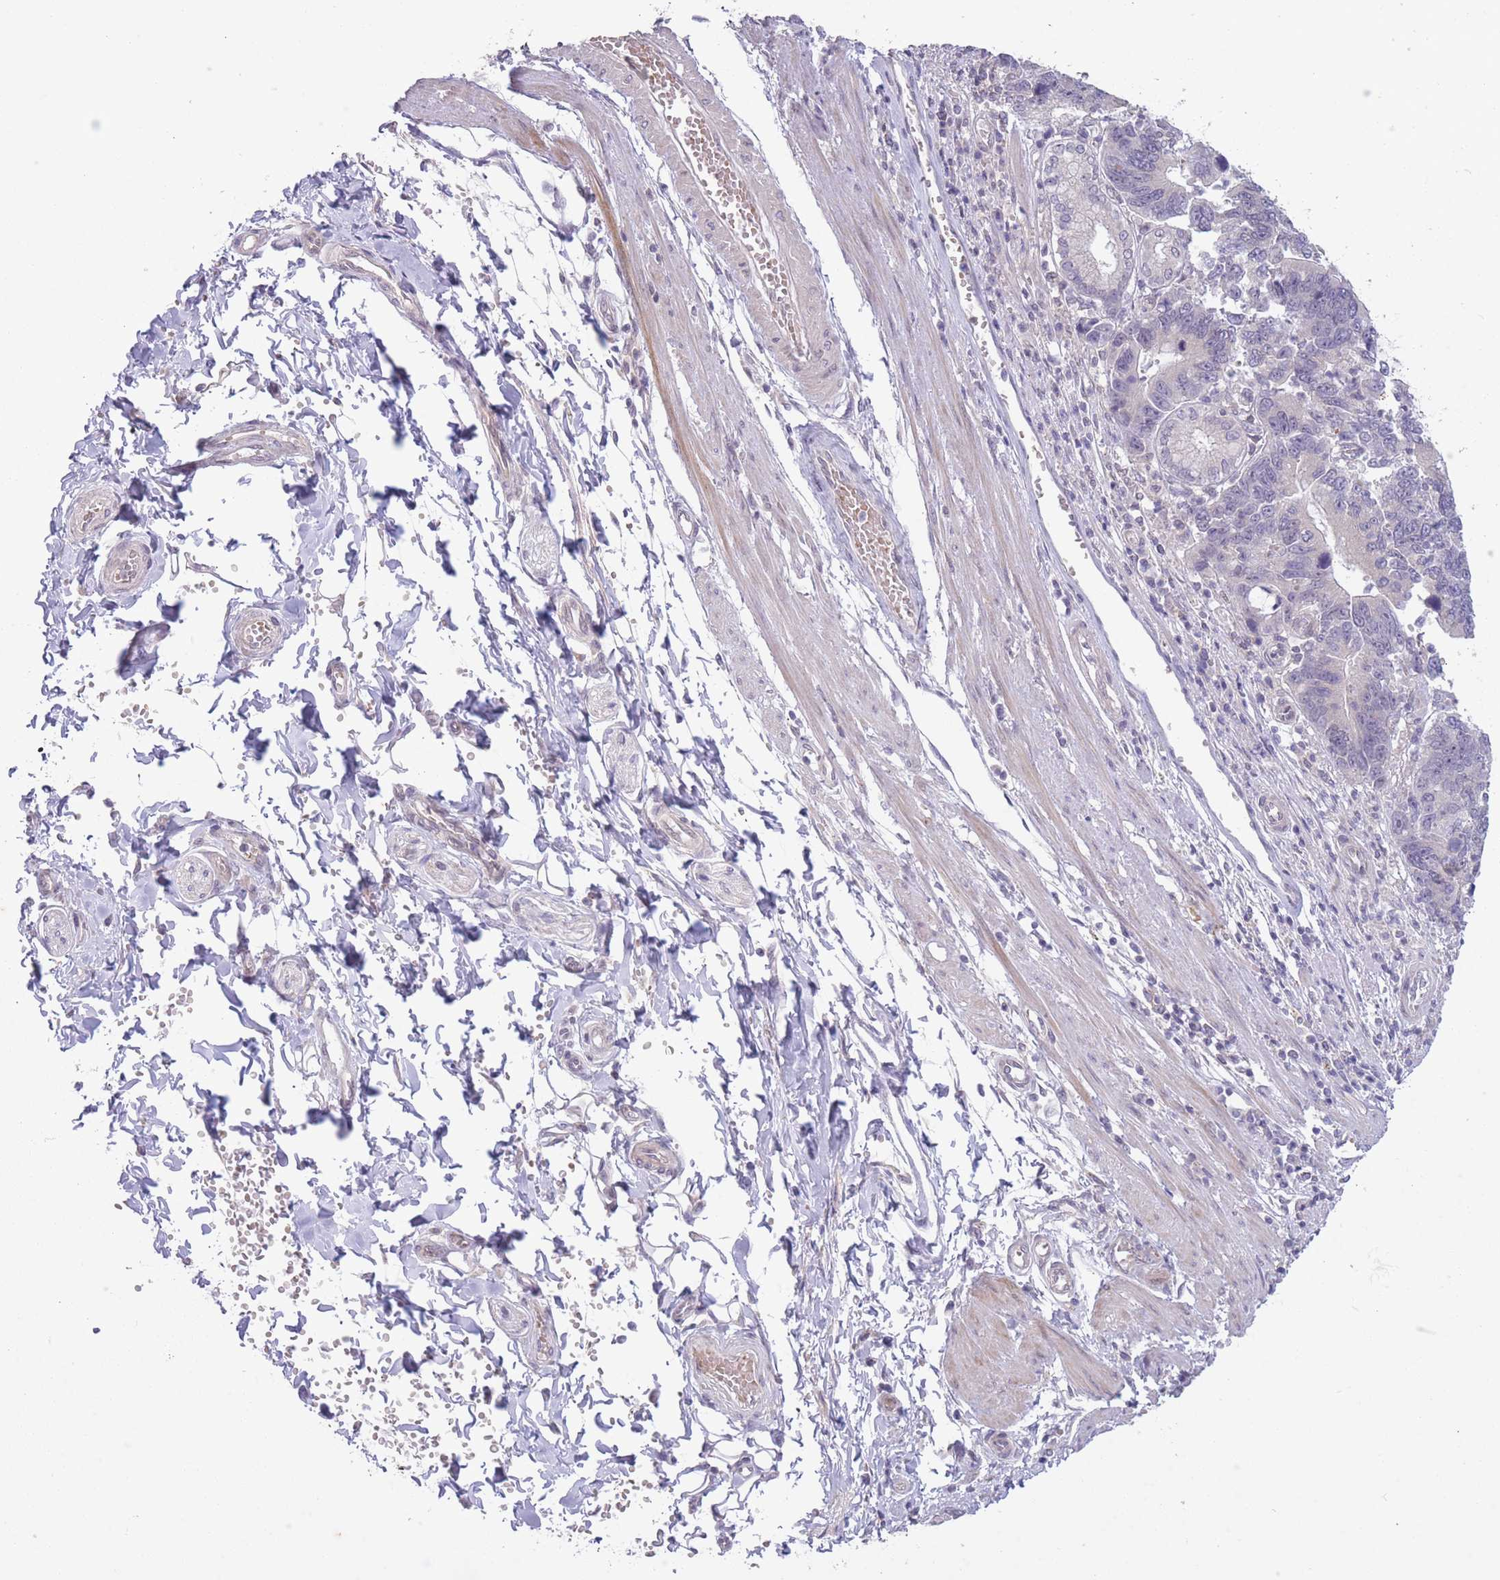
{"staining": {"intensity": "negative", "quantity": "none", "location": "none"}, "tissue": "stomach cancer", "cell_type": "Tumor cells", "image_type": "cancer", "snomed": [{"axis": "morphology", "description": "Adenocarcinoma, NOS"}, {"axis": "topography", "description": "Stomach"}], "caption": "Human stomach adenocarcinoma stained for a protein using immunohistochemistry reveals no staining in tumor cells.", "gene": "ARPIN", "patient": {"sex": "male", "age": 59}}